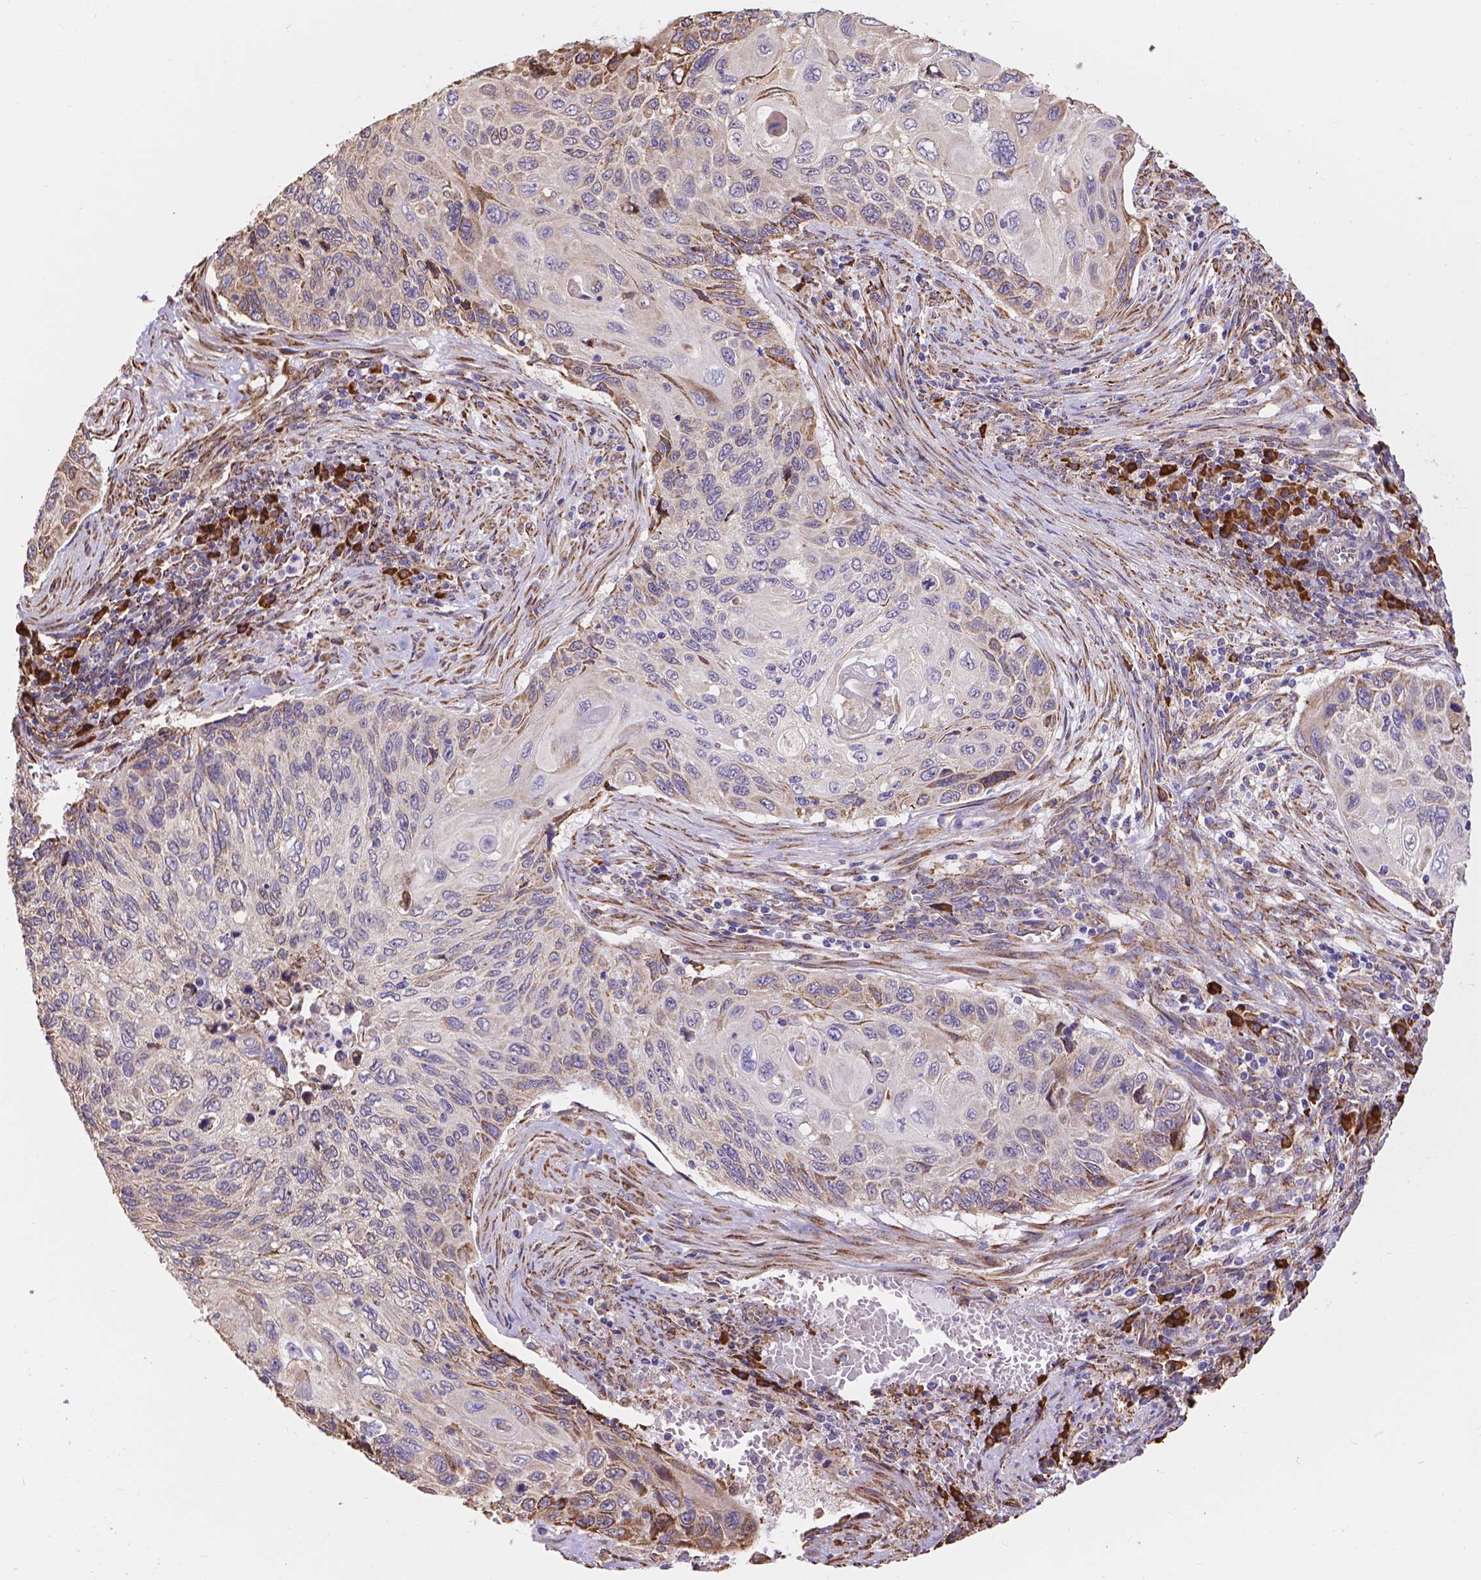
{"staining": {"intensity": "weak", "quantity": "<25%", "location": "cytoplasmic/membranous"}, "tissue": "cervical cancer", "cell_type": "Tumor cells", "image_type": "cancer", "snomed": [{"axis": "morphology", "description": "Squamous cell carcinoma, NOS"}, {"axis": "topography", "description": "Cervix"}], "caption": "Immunohistochemistry of human cervical cancer exhibits no staining in tumor cells.", "gene": "IPO11", "patient": {"sex": "female", "age": 70}}